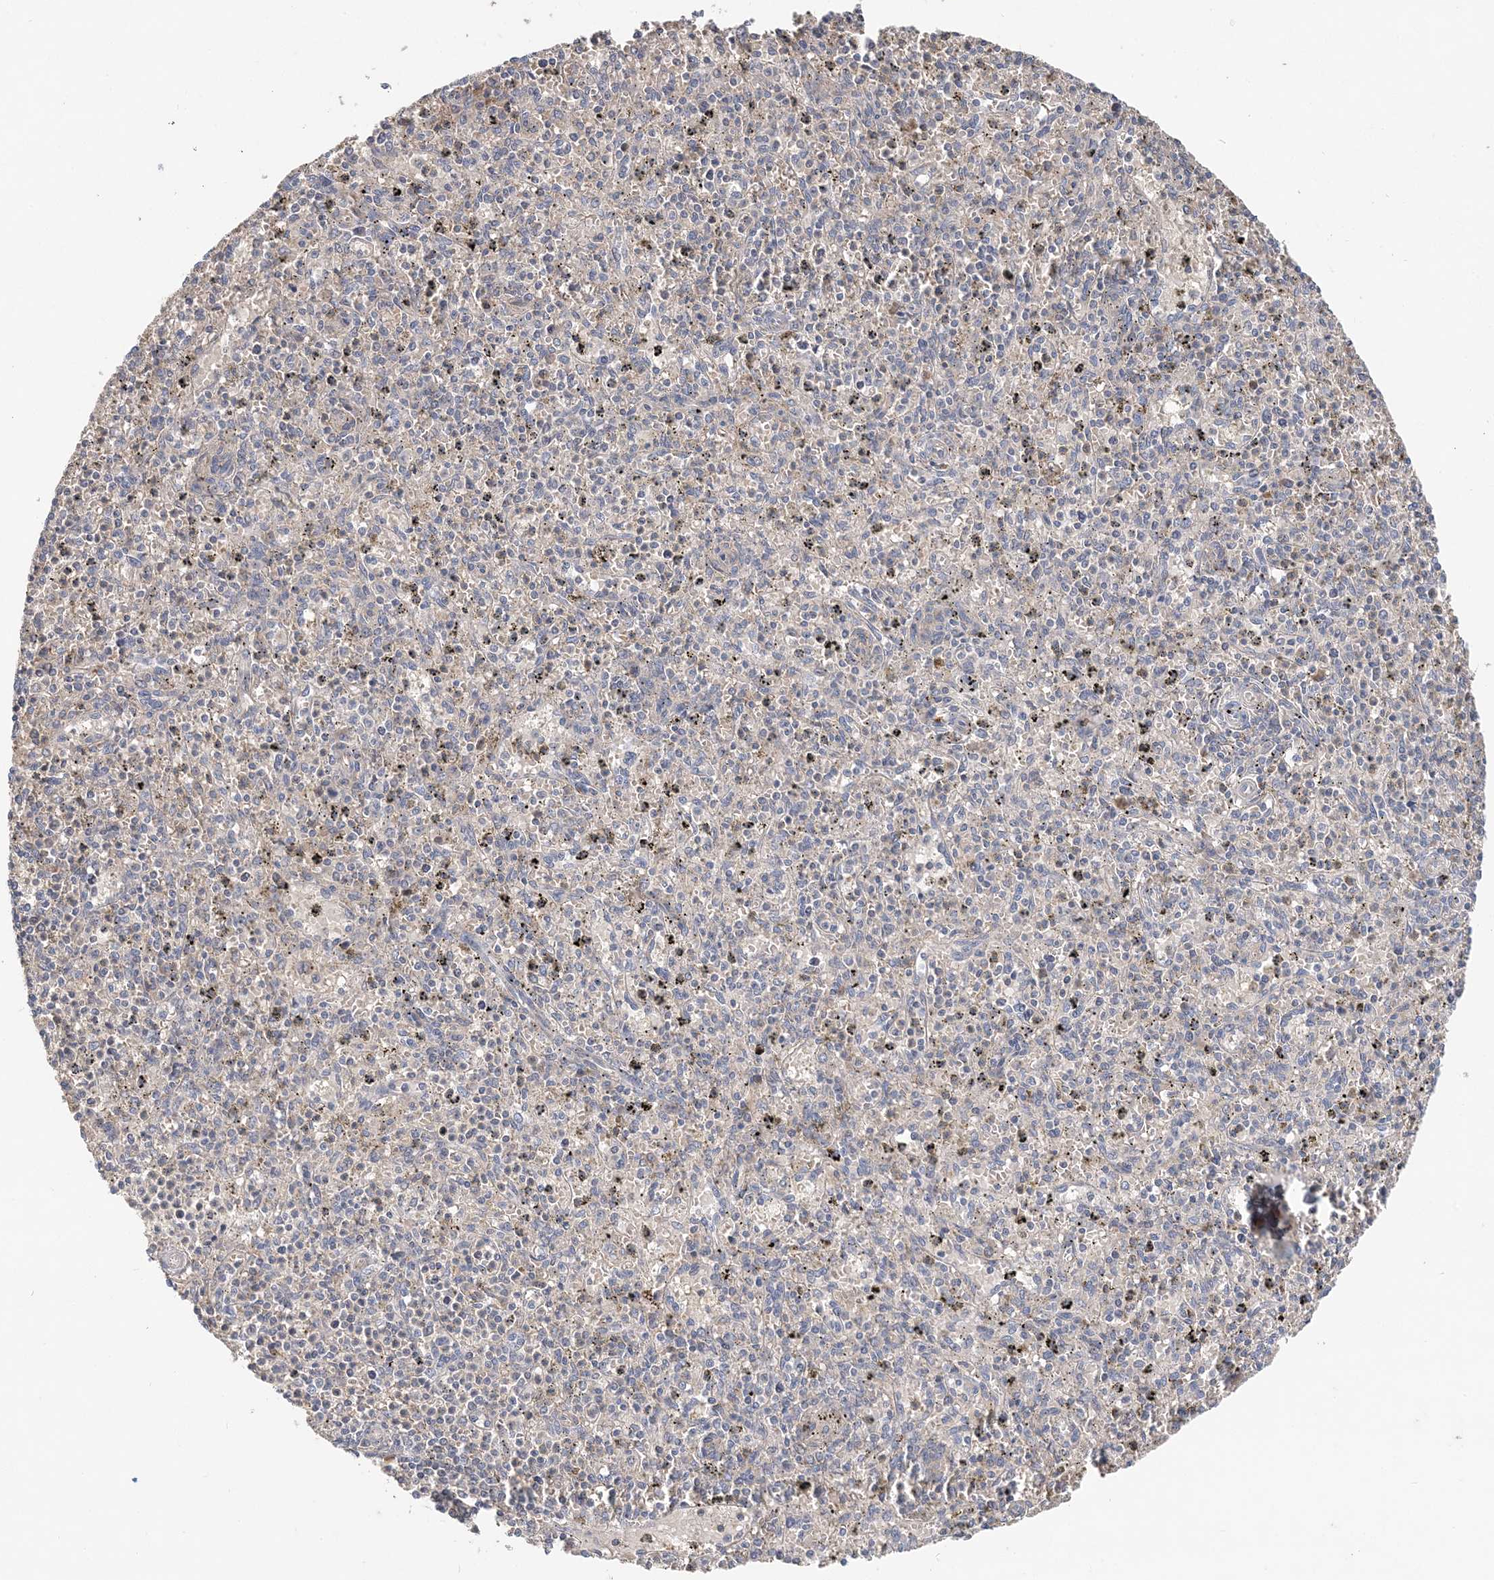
{"staining": {"intensity": "negative", "quantity": "none", "location": "none"}, "tissue": "spleen", "cell_type": "Cells in red pulp", "image_type": "normal", "snomed": [{"axis": "morphology", "description": "Normal tissue, NOS"}, {"axis": "topography", "description": "Spleen"}], "caption": "There is no significant expression in cells in red pulp of spleen. The staining was performed using DAB to visualize the protein expression in brown, while the nuclei were stained in blue with hematoxylin (Magnification: 20x).", "gene": "SYCP3", "patient": {"sex": "male", "age": 72}}